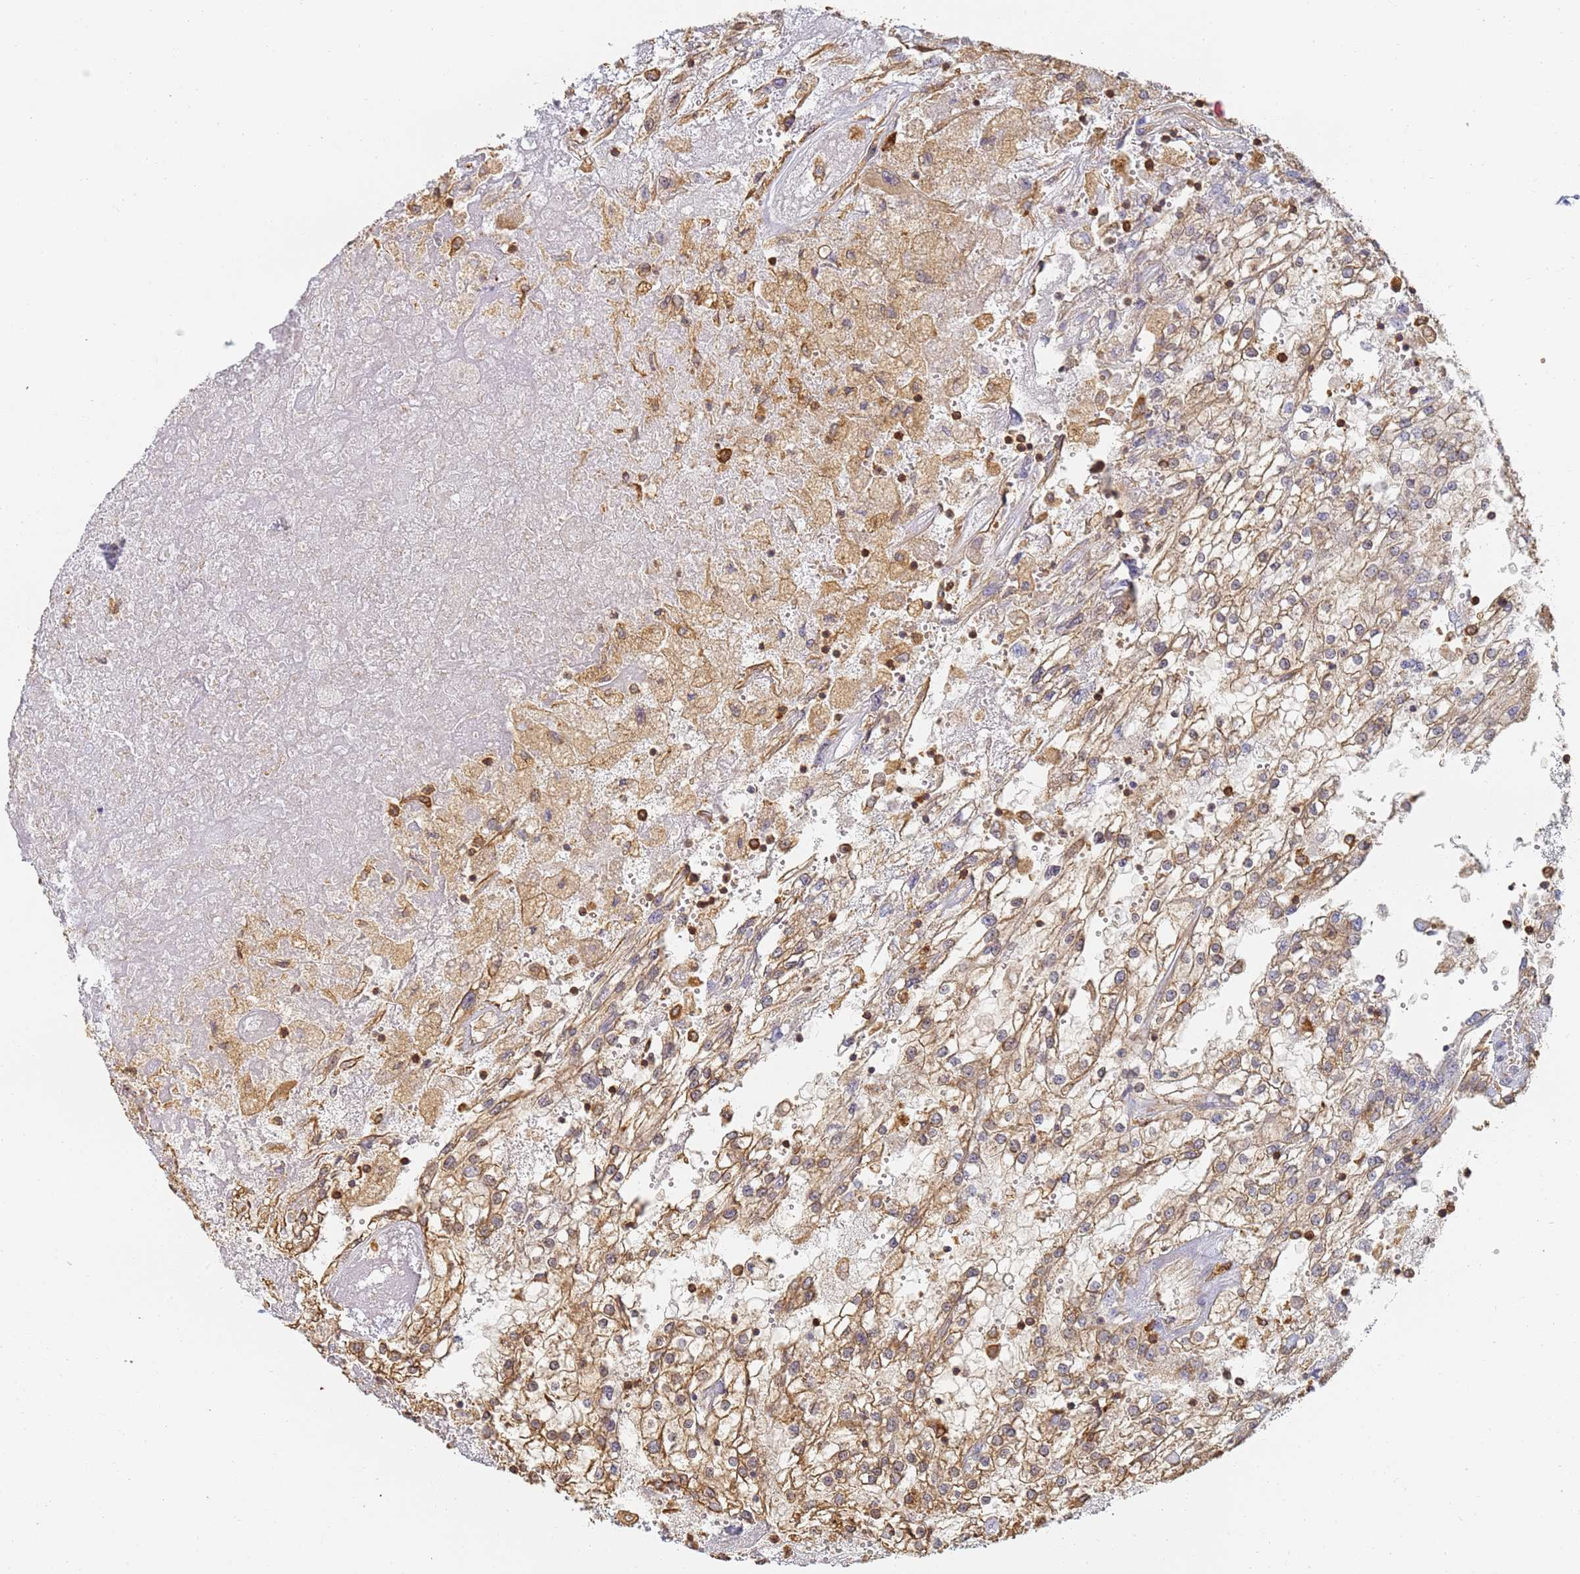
{"staining": {"intensity": "moderate", "quantity": ">75%", "location": "cytoplasmic/membranous"}, "tissue": "renal cancer", "cell_type": "Tumor cells", "image_type": "cancer", "snomed": [{"axis": "morphology", "description": "Adenocarcinoma, NOS"}, {"axis": "topography", "description": "Kidney"}], "caption": "A brown stain shows moderate cytoplasmic/membranous expression of a protein in renal cancer tumor cells. (Brightfield microscopy of DAB IHC at high magnification).", "gene": "BIN2", "patient": {"sex": "female", "age": 52}}